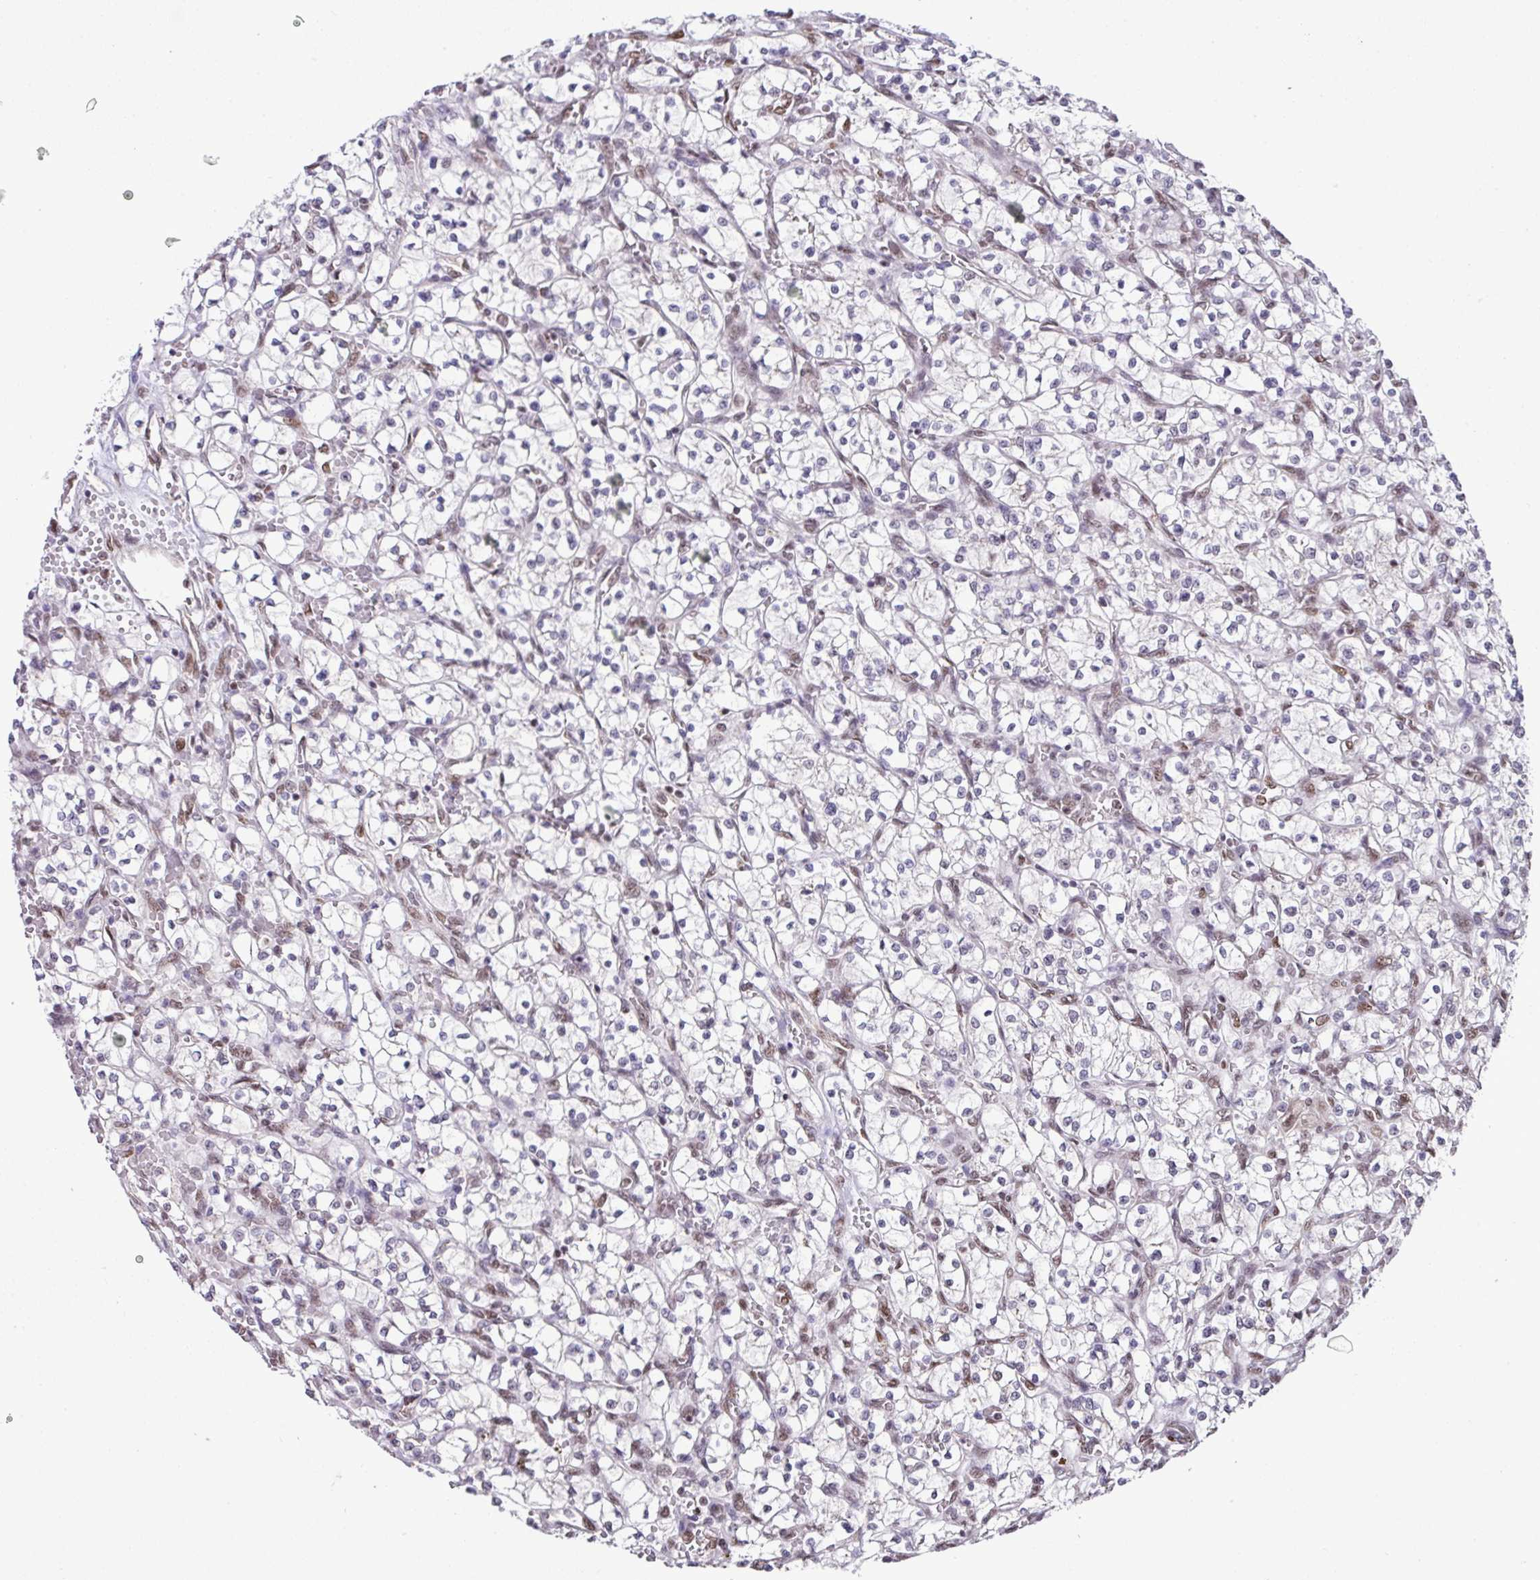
{"staining": {"intensity": "moderate", "quantity": "<25%", "location": "nuclear"}, "tissue": "renal cancer", "cell_type": "Tumor cells", "image_type": "cancer", "snomed": [{"axis": "morphology", "description": "Adenocarcinoma, NOS"}, {"axis": "topography", "description": "Kidney"}], "caption": "Immunohistochemistry of human renal cancer (adenocarcinoma) displays low levels of moderate nuclear positivity in about <25% of tumor cells.", "gene": "PGAP4", "patient": {"sex": "female", "age": 64}}